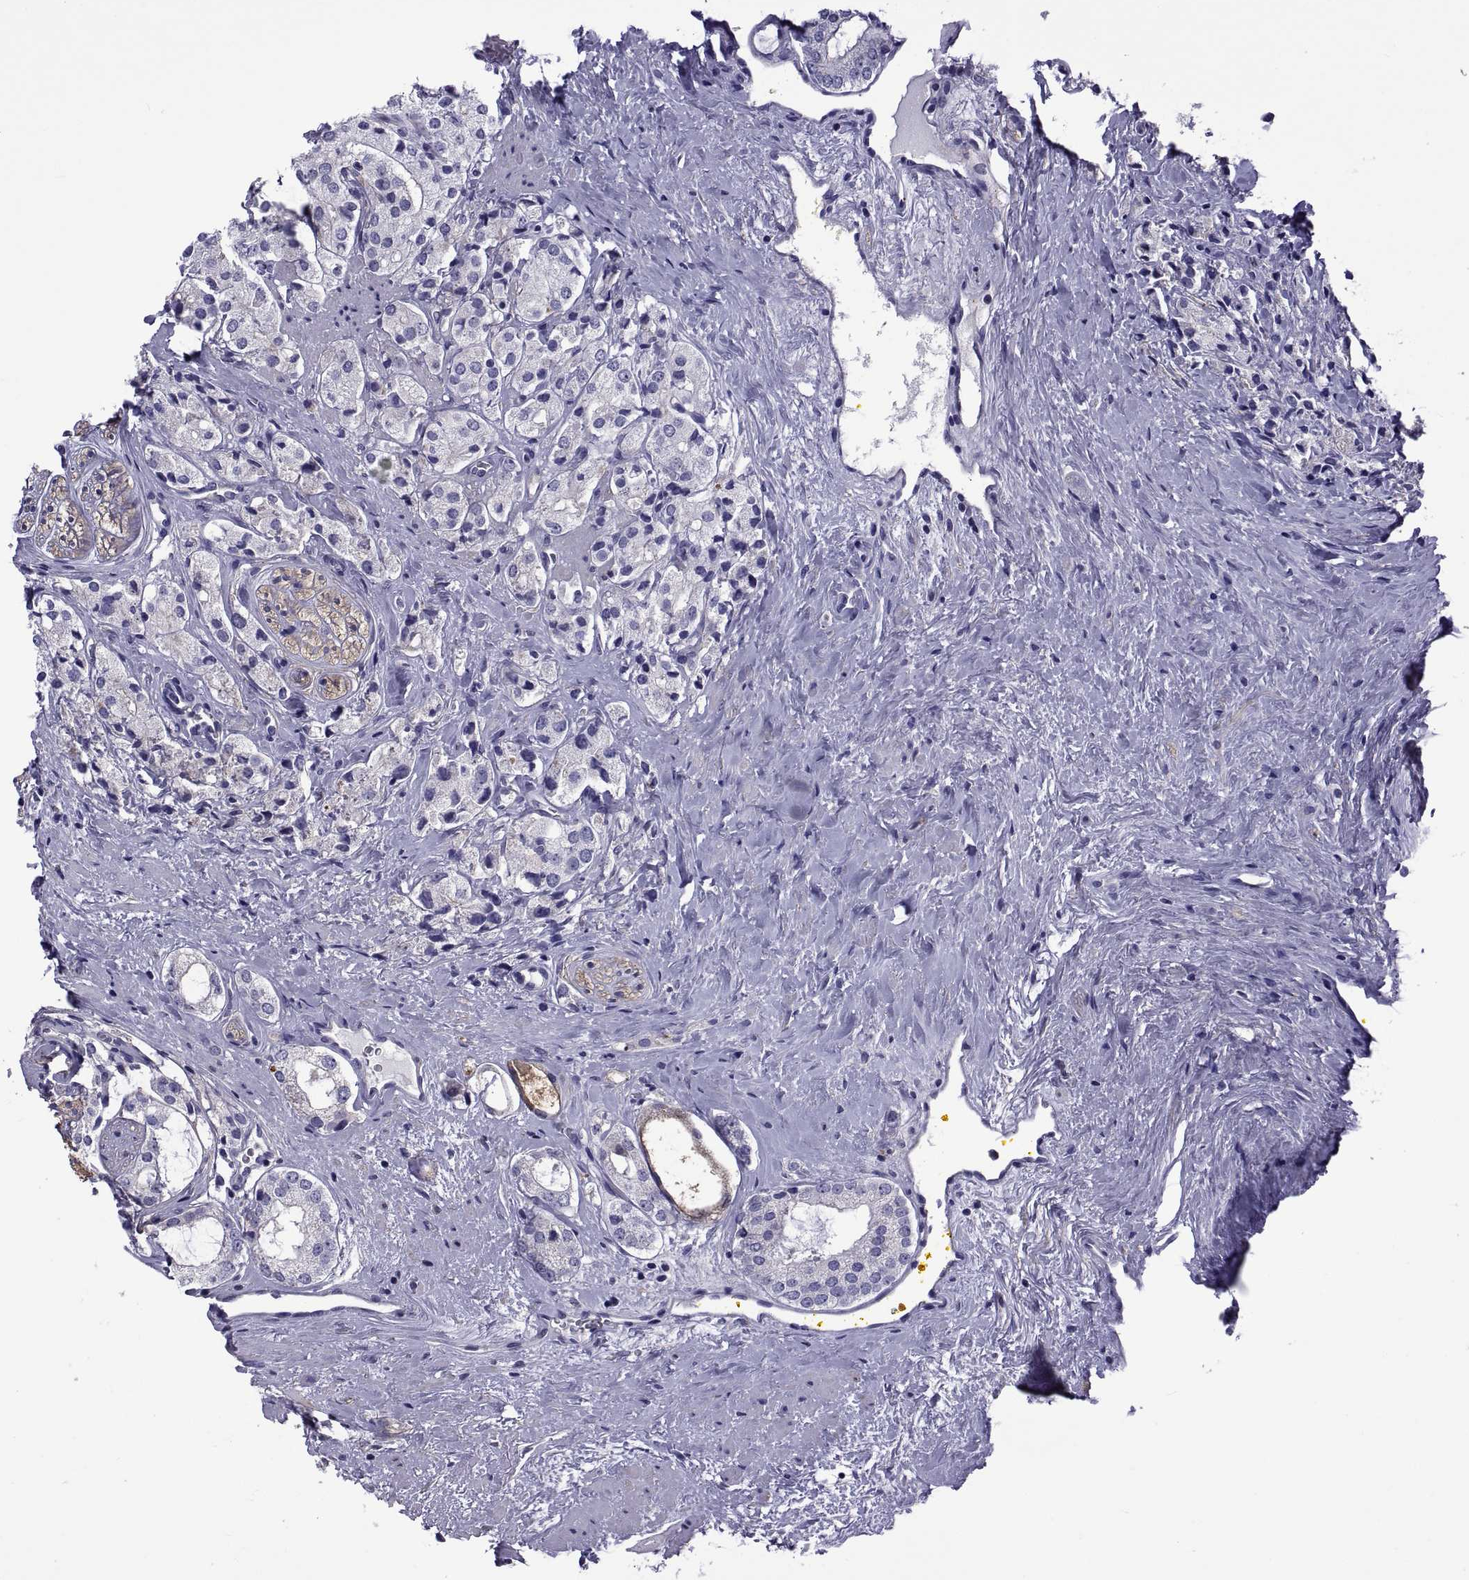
{"staining": {"intensity": "negative", "quantity": "none", "location": "none"}, "tissue": "prostate cancer", "cell_type": "Tumor cells", "image_type": "cancer", "snomed": [{"axis": "morphology", "description": "Adenocarcinoma, NOS"}, {"axis": "topography", "description": "Prostate"}], "caption": "Immunohistochemical staining of prostate adenocarcinoma reveals no significant staining in tumor cells. (Immunohistochemistry (ihc), brightfield microscopy, high magnification).", "gene": "TMC3", "patient": {"sex": "male", "age": 66}}